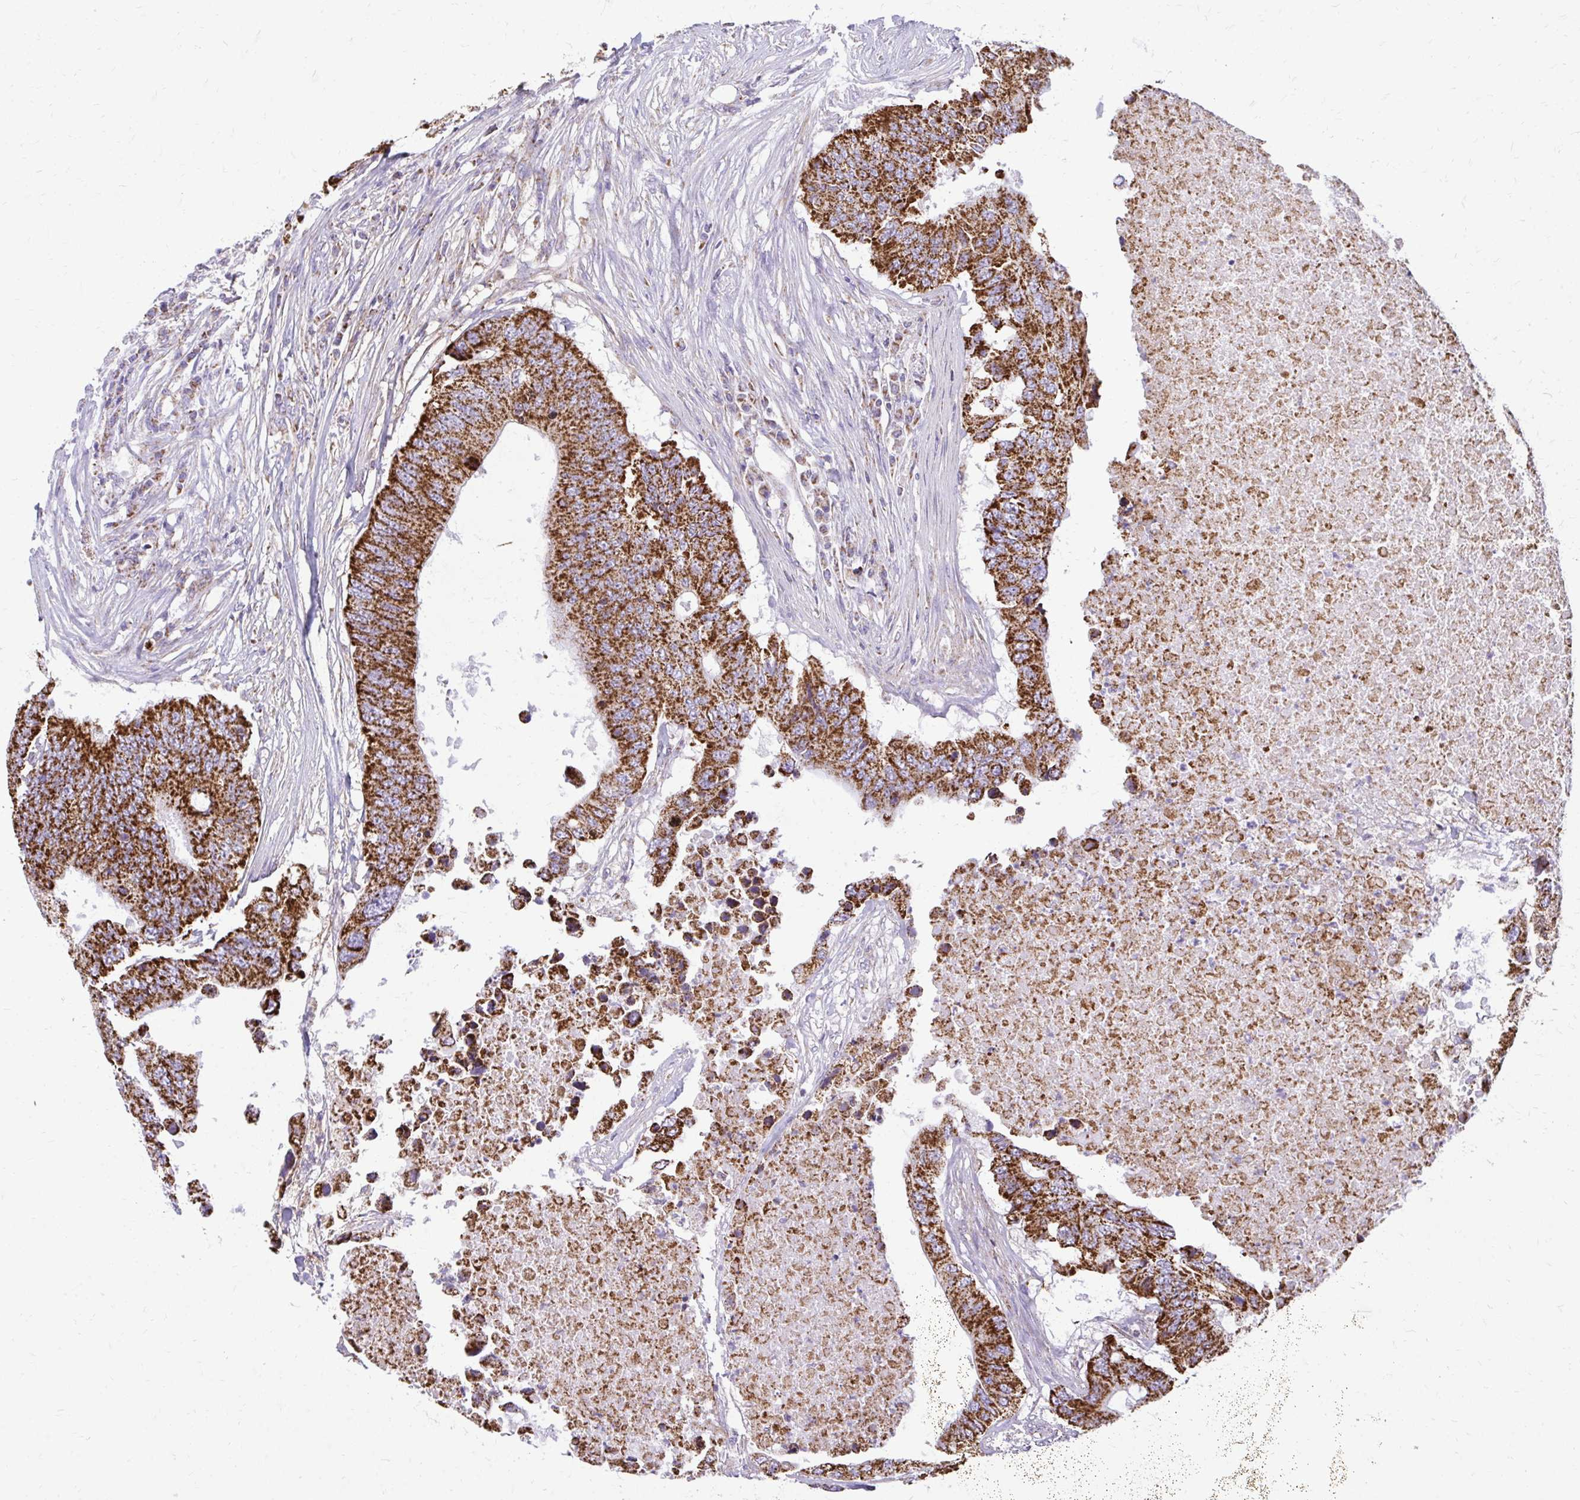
{"staining": {"intensity": "strong", "quantity": ">75%", "location": "cytoplasmic/membranous"}, "tissue": "colorectal cancer", "cell_type": "Tumor cells", "image_type": "cancer", "snomed": [{"axis": "morphology", "description": "Adenocarcinoma, NOS"}, {"axis": "topography", "description": "Colon"}], "caption": "Brown immunohistochemical staining in human colorectal cancer (adenocarcinoma) demonstrates strong cytoplasmic/membranous expression in approximately >75% of tumor cells. (brown staining indicates protein expression, while blue staining denotes nuclei).", "gene": "IFIT1", "patient": {"sex": "male", "age": 71}}